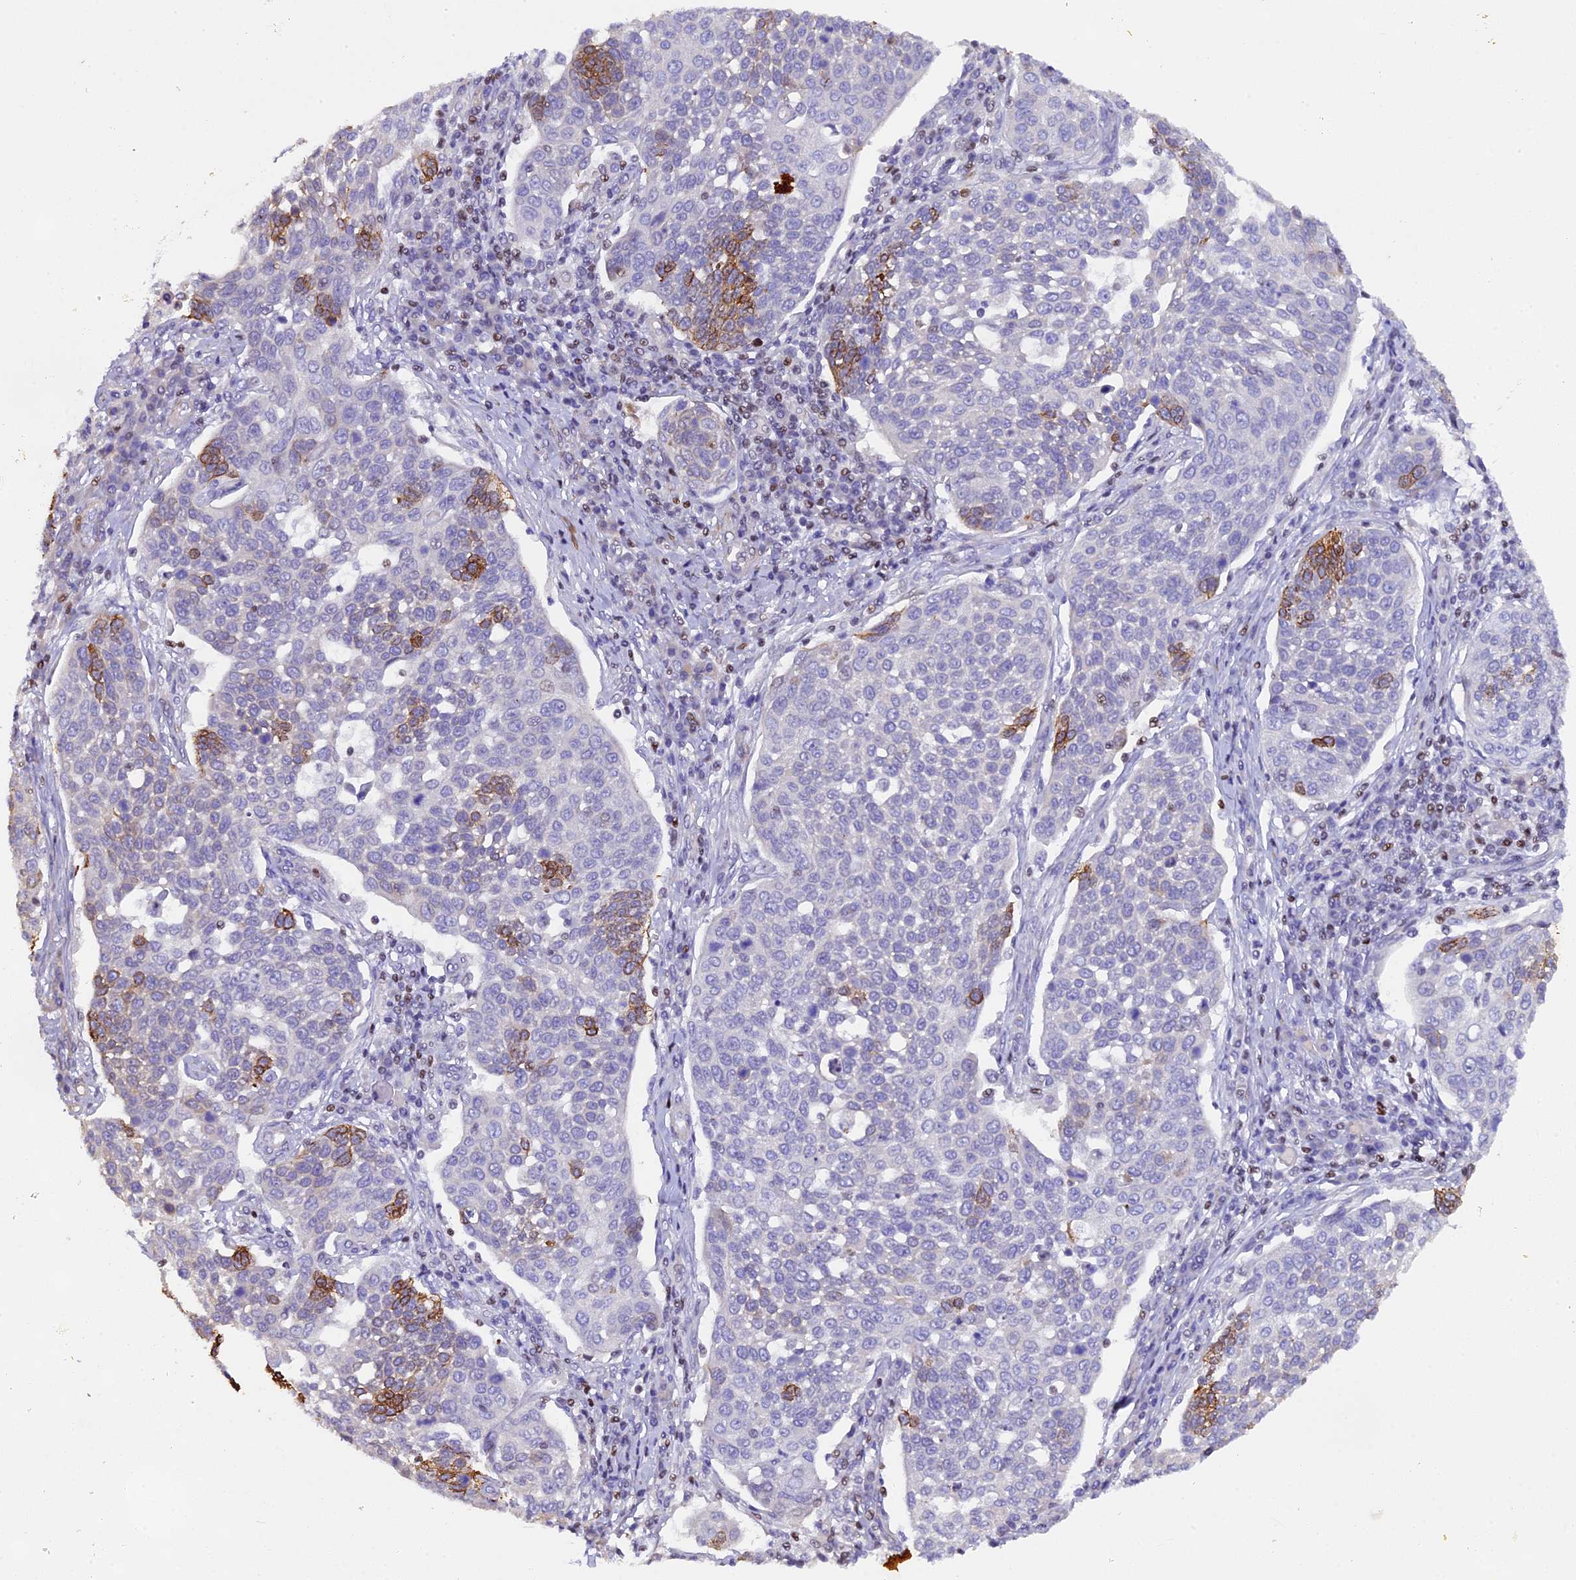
{"staining": {"intensity": "moderate", "quantity": "<25%", "location": "cytoplasmic/membranous"}, "tissue": "cervical cancer", "cell_type": "Tumor cells", "image_type": "cancer", "snomed": [{"axis": "morphology", "description": "Squamous cell carcinoma, NOS"}, {"axis": "topography", "description": "Cervix"}], "caption": "Cervical cancer was stained to show a protein in brown. There is low levels of moderate cytoplasmic/membranous positivity in approximately <25% of tumor cells.", "gene": "SP4", "patient": {"sex": "female", "age": 34}}